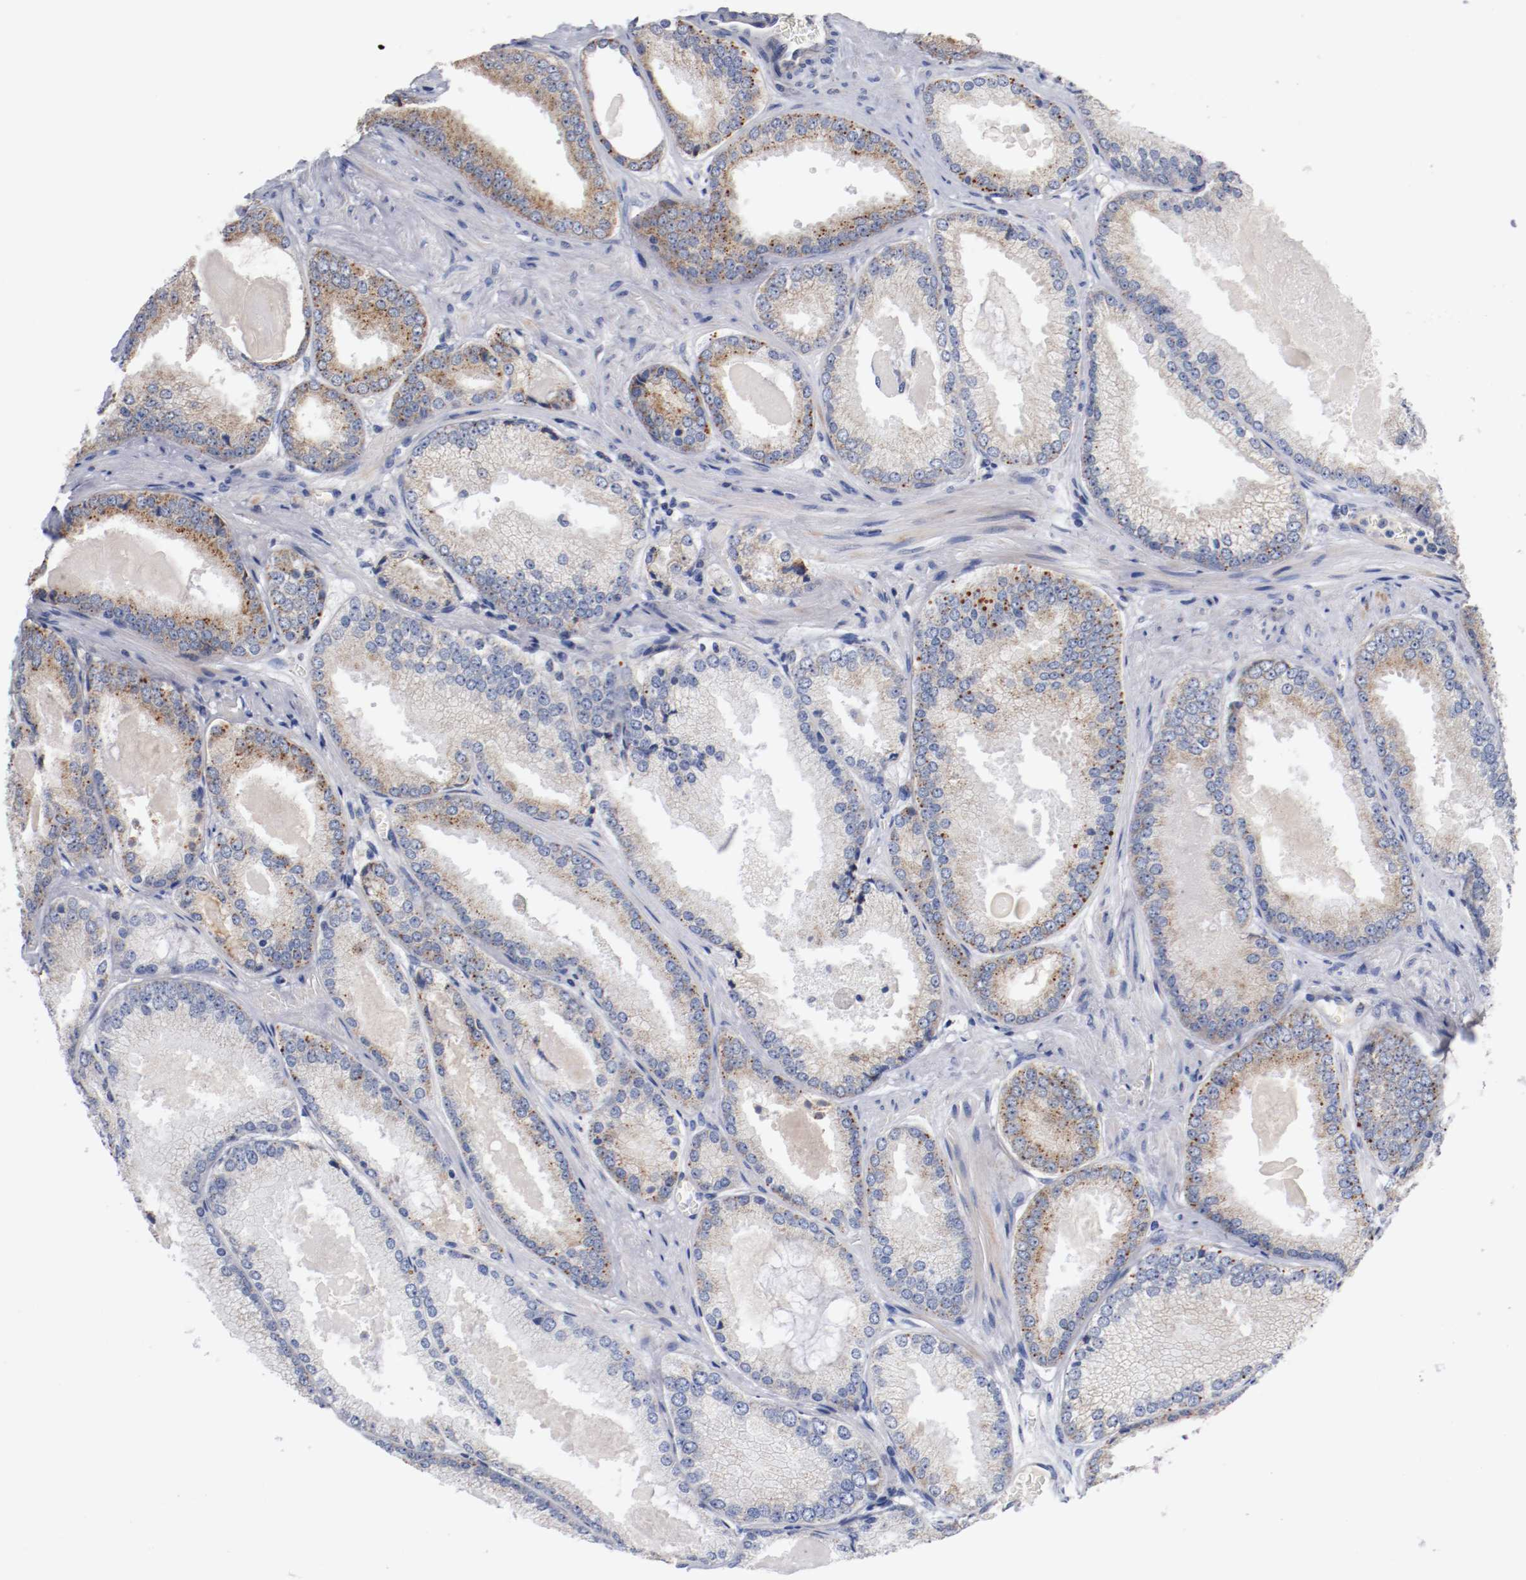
{"staining": {"intensity": "weak", "quantity": "<25%", "location": "cytoplasmic/membranous"}, "tissue": "prostate cancer", "cell_type": "Tumor cells", "image_type": "cancer", "snomed": [{"axis": "morphology", "description": "Adenocarcinoma, High grade"}, {"axis": "topography", "description": "Prostate"}], "caption": "The immunohistochemistry photomicrograph has no significant staining in tumor cells of high-grade adenocarcinoma (prostate) tissue.", "gene": "PCSK6", "patient": {"sex": "male", "age": 61}}